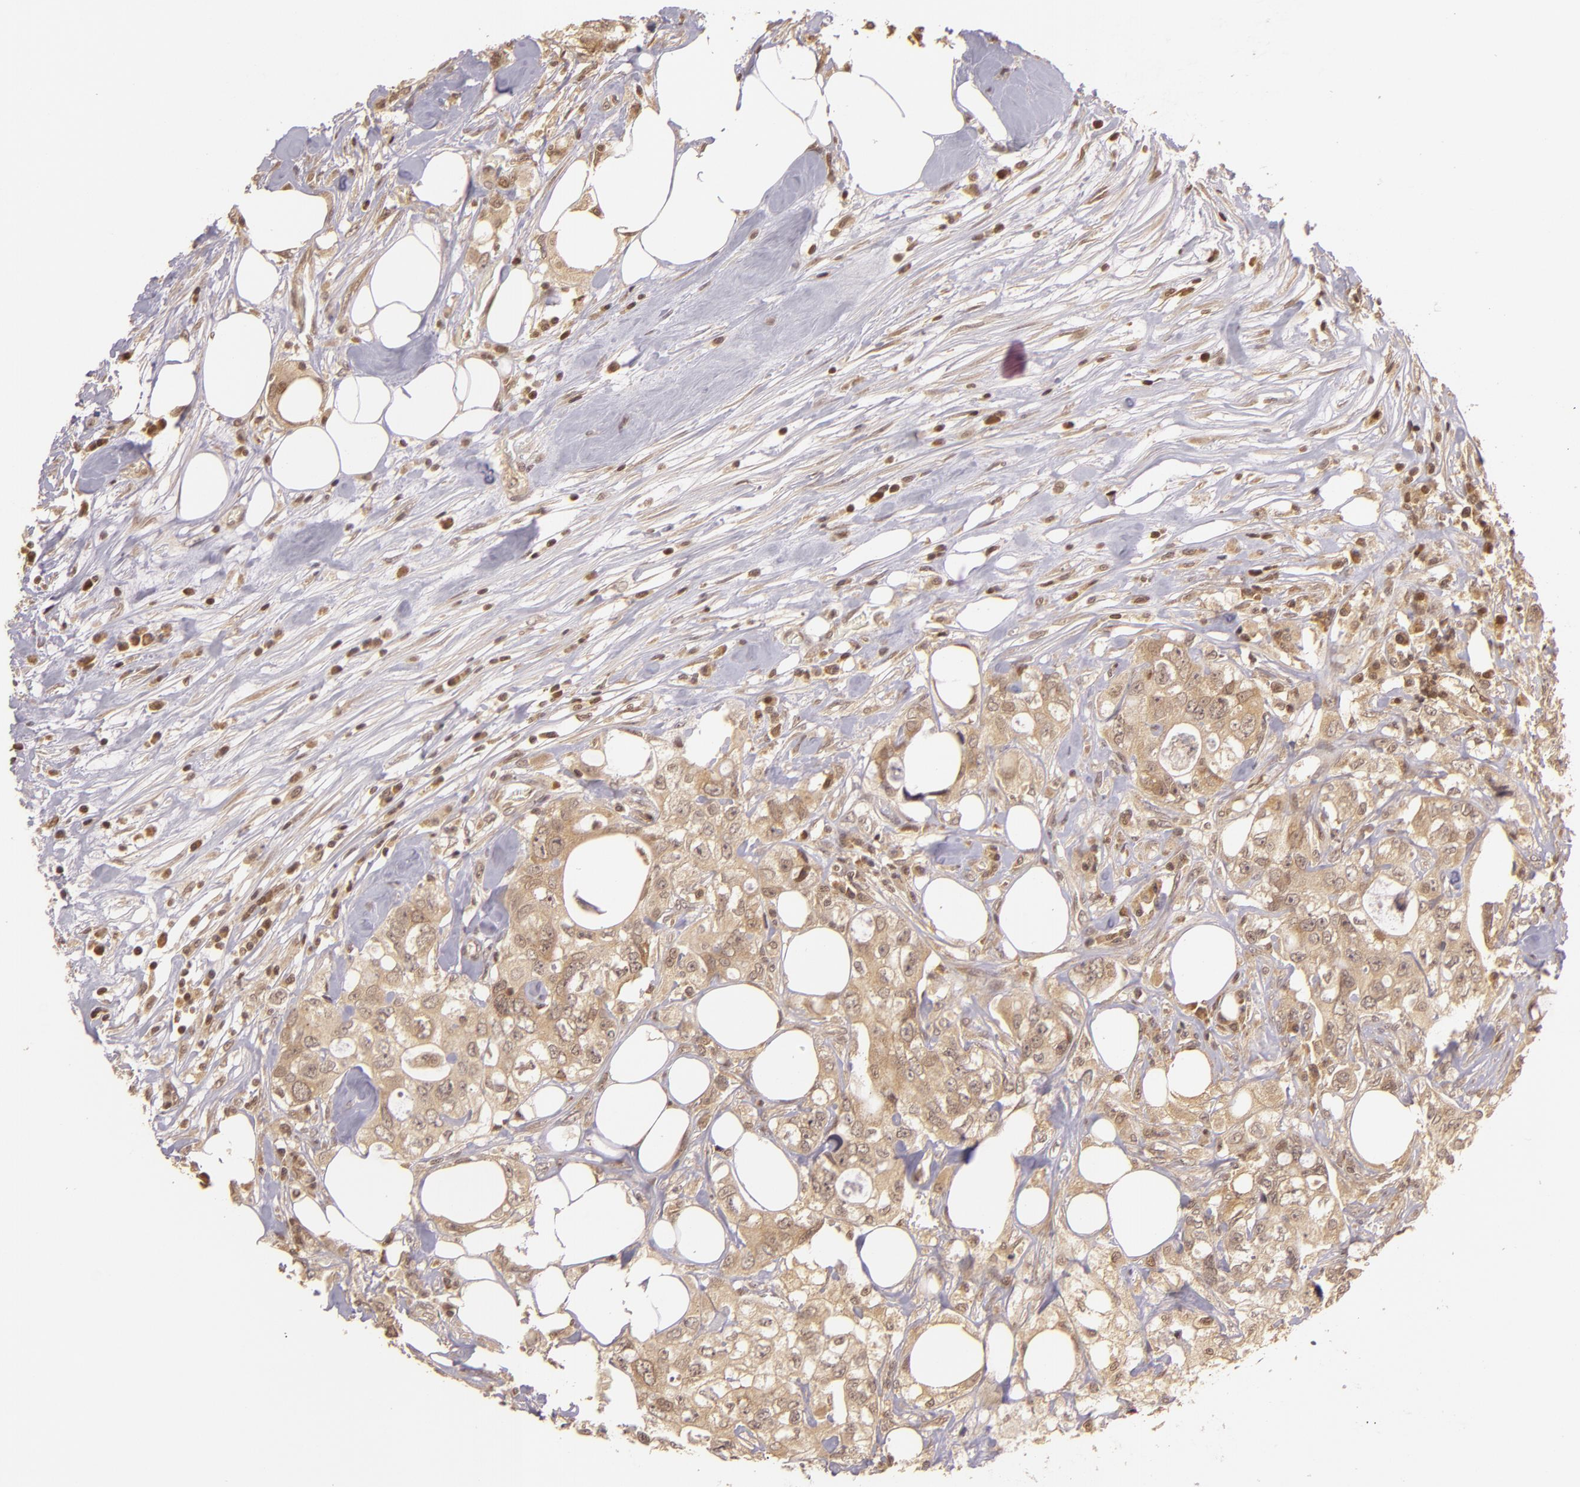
{"staining": {"intensity": "weak", "quantity": ">75%", "location": "nuclear"}, "tissue": "colorectal cancer", "cell_type": "Tumor cells", "image_type": "cancer", "snomed": [{"axis": "morphology", "description": "Adenocarcinoma, NOS"}, {"axis": "topography", "description": "Rectum"}], "caption": "Immunohistochemical staining of colorectal cancer (adenocarcinoma) reveals low levels of weak nuclear protein positivity in approximately >75% of tumor cells. Nuclei are stained in blue.", "gene": "TXNRD2", "patient": {"sex": "female", "age": 57}}